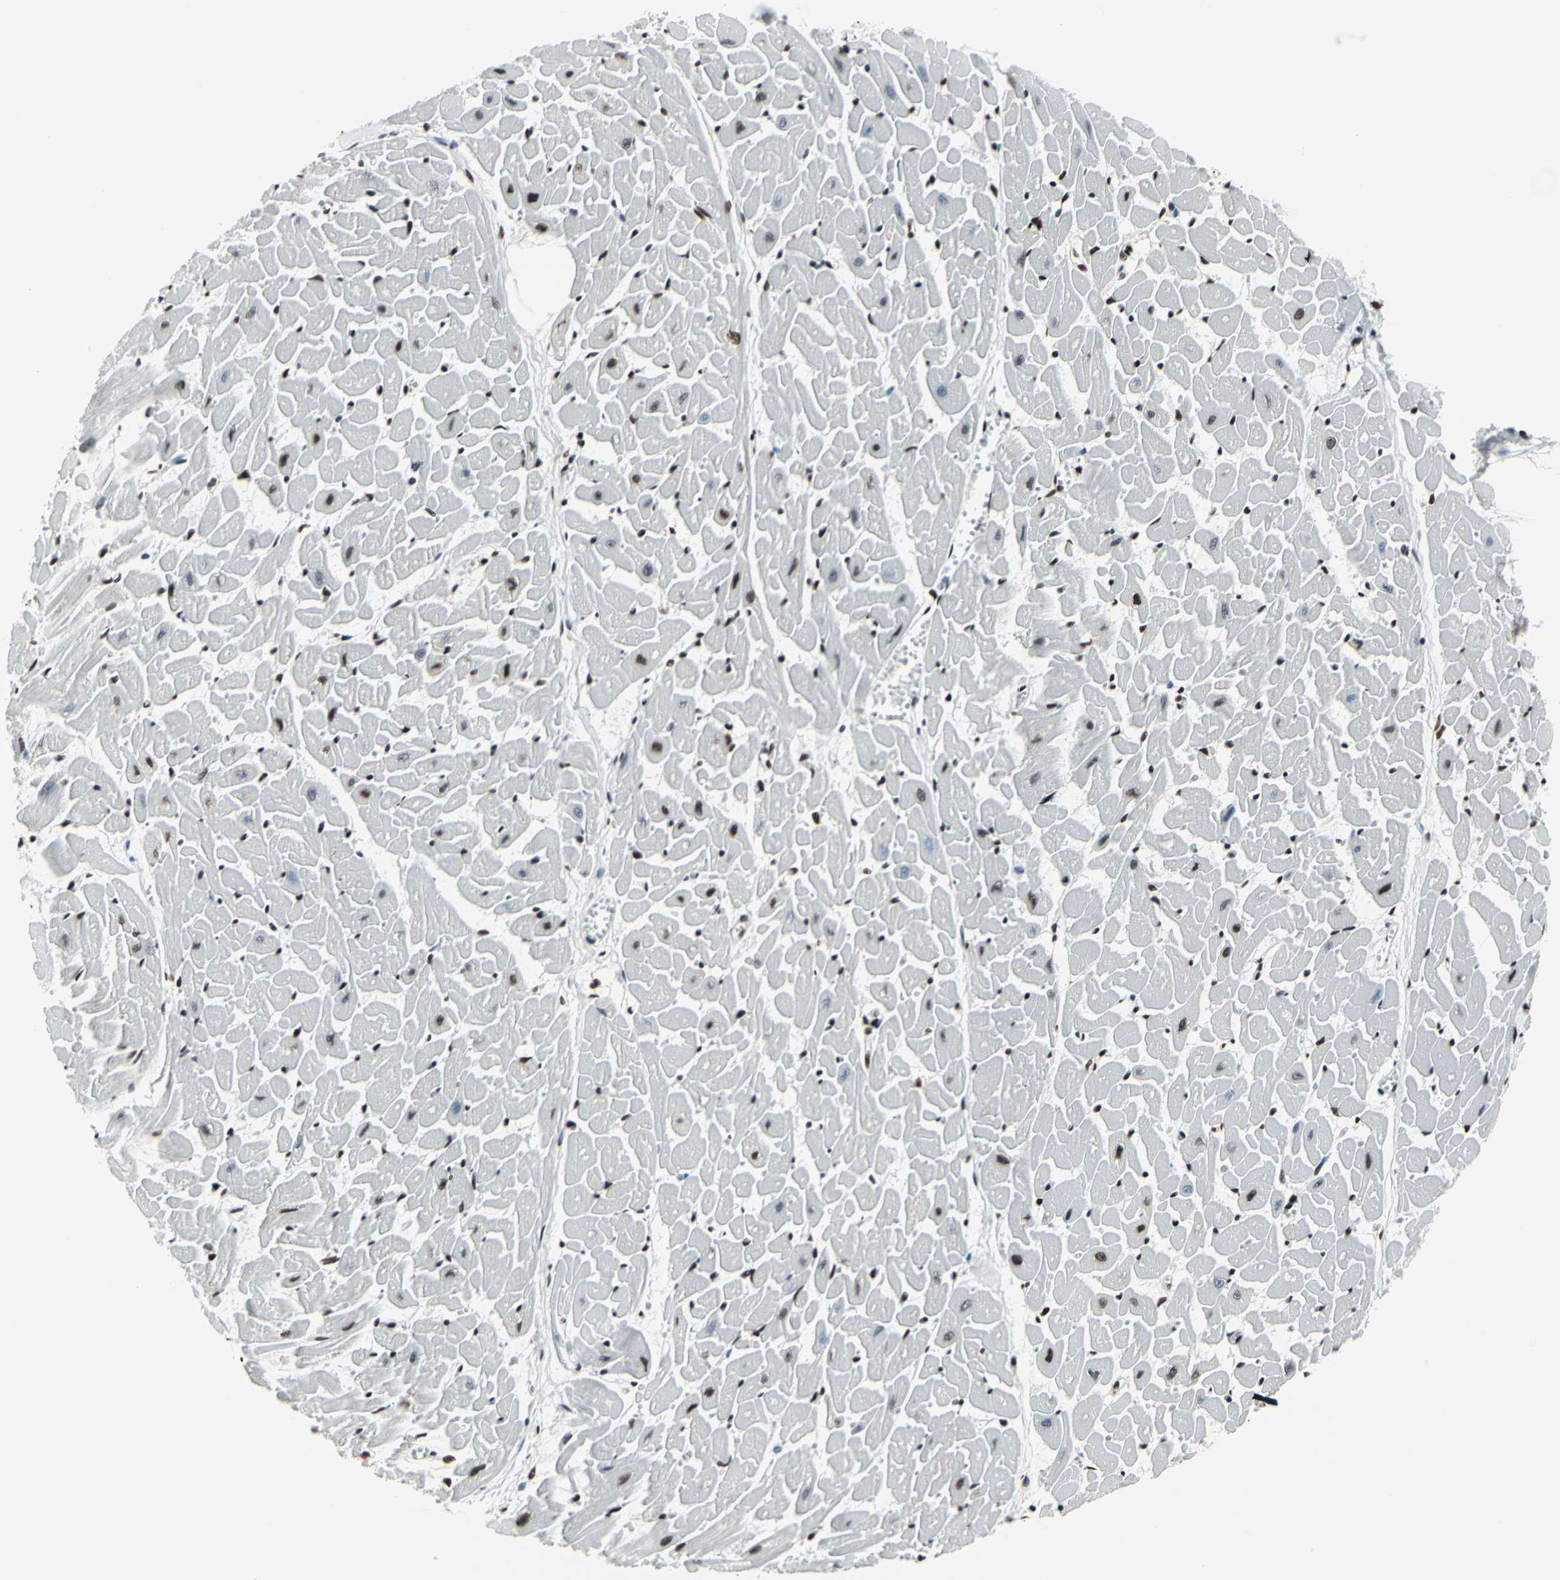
{"staining": {"intensity": "strong", "quantity": ">75%", "location": "nuclear"}, "tissue": "heart muscle", "cell_type": "Cardiomyocytes", "image_type": "normal", "snomed": [{"axis": "morphology", "description": "Normal tissue, NOS"}, {"axis": "topography", "description": "Heart"}], "caption": "Strong nuclear protein staining is present in about >75% of cardiomyocytes in heart muscle.", "gene": "HDAC2", "patient": {"sex": "female", "age": 19}}